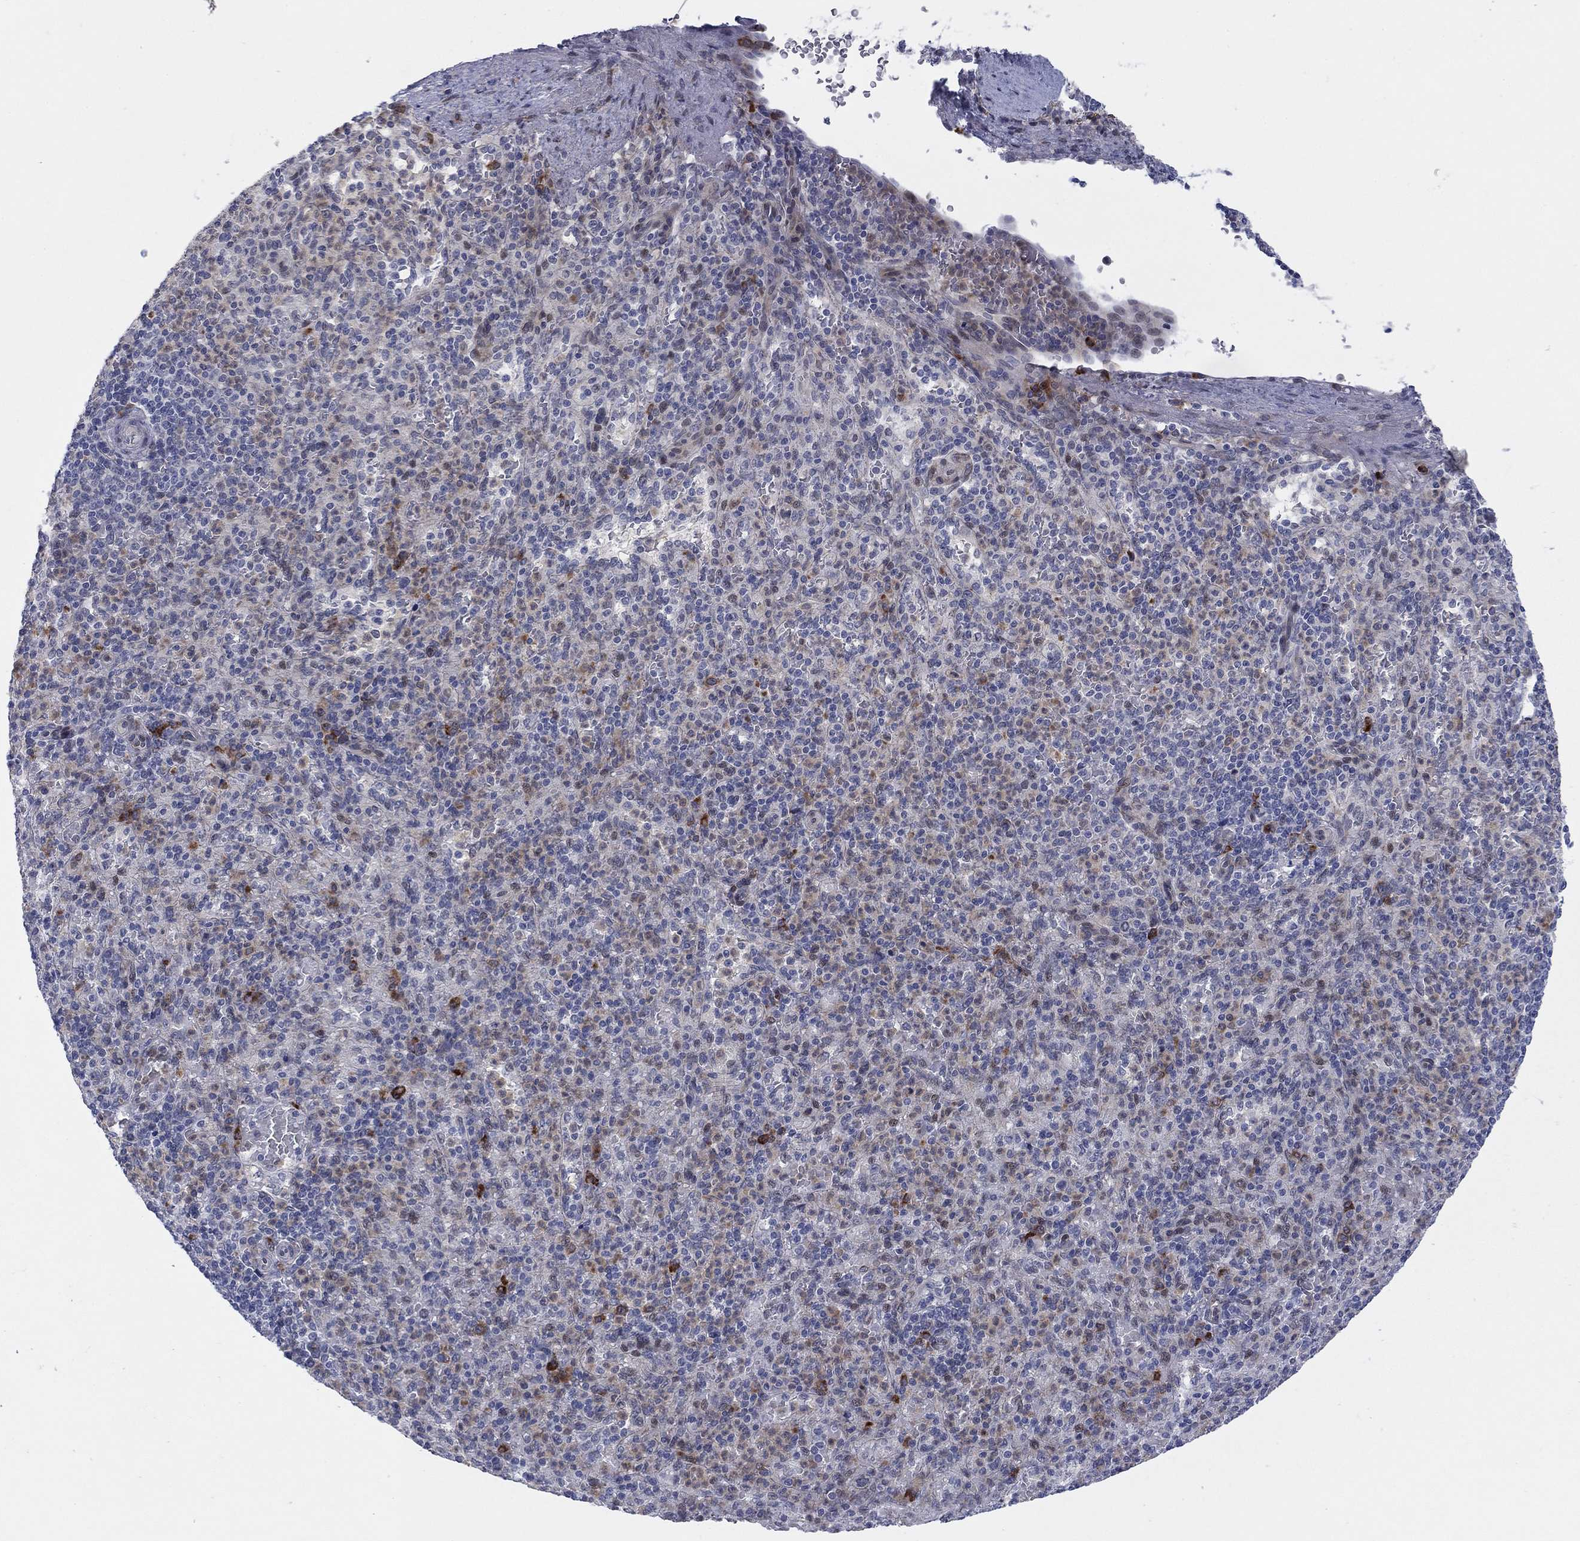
{"staining": {"intensity": "strong", "quantity": "<25%", "location": "cytoplasmic/membranous"}, "tissue": "spleen", "cell_type": "Cells in red pulp", "image_type": "normal", "snomed": [{"axis": "morphology", "description": "Normal tissue, NOS"}, {"axis": "topography", "description": "Spleen"}], "caption": "A medium amount of strong cytoplasmic/membranous positivity is present in approximately <25% of cells in red pulp in normal spleen. Immunohistochemistry (ihc) stains the protein of interest in brown and the nuclei are stained blue.", "gene": "TTC21B", "patient": {"sex": "female", "age": 74}}